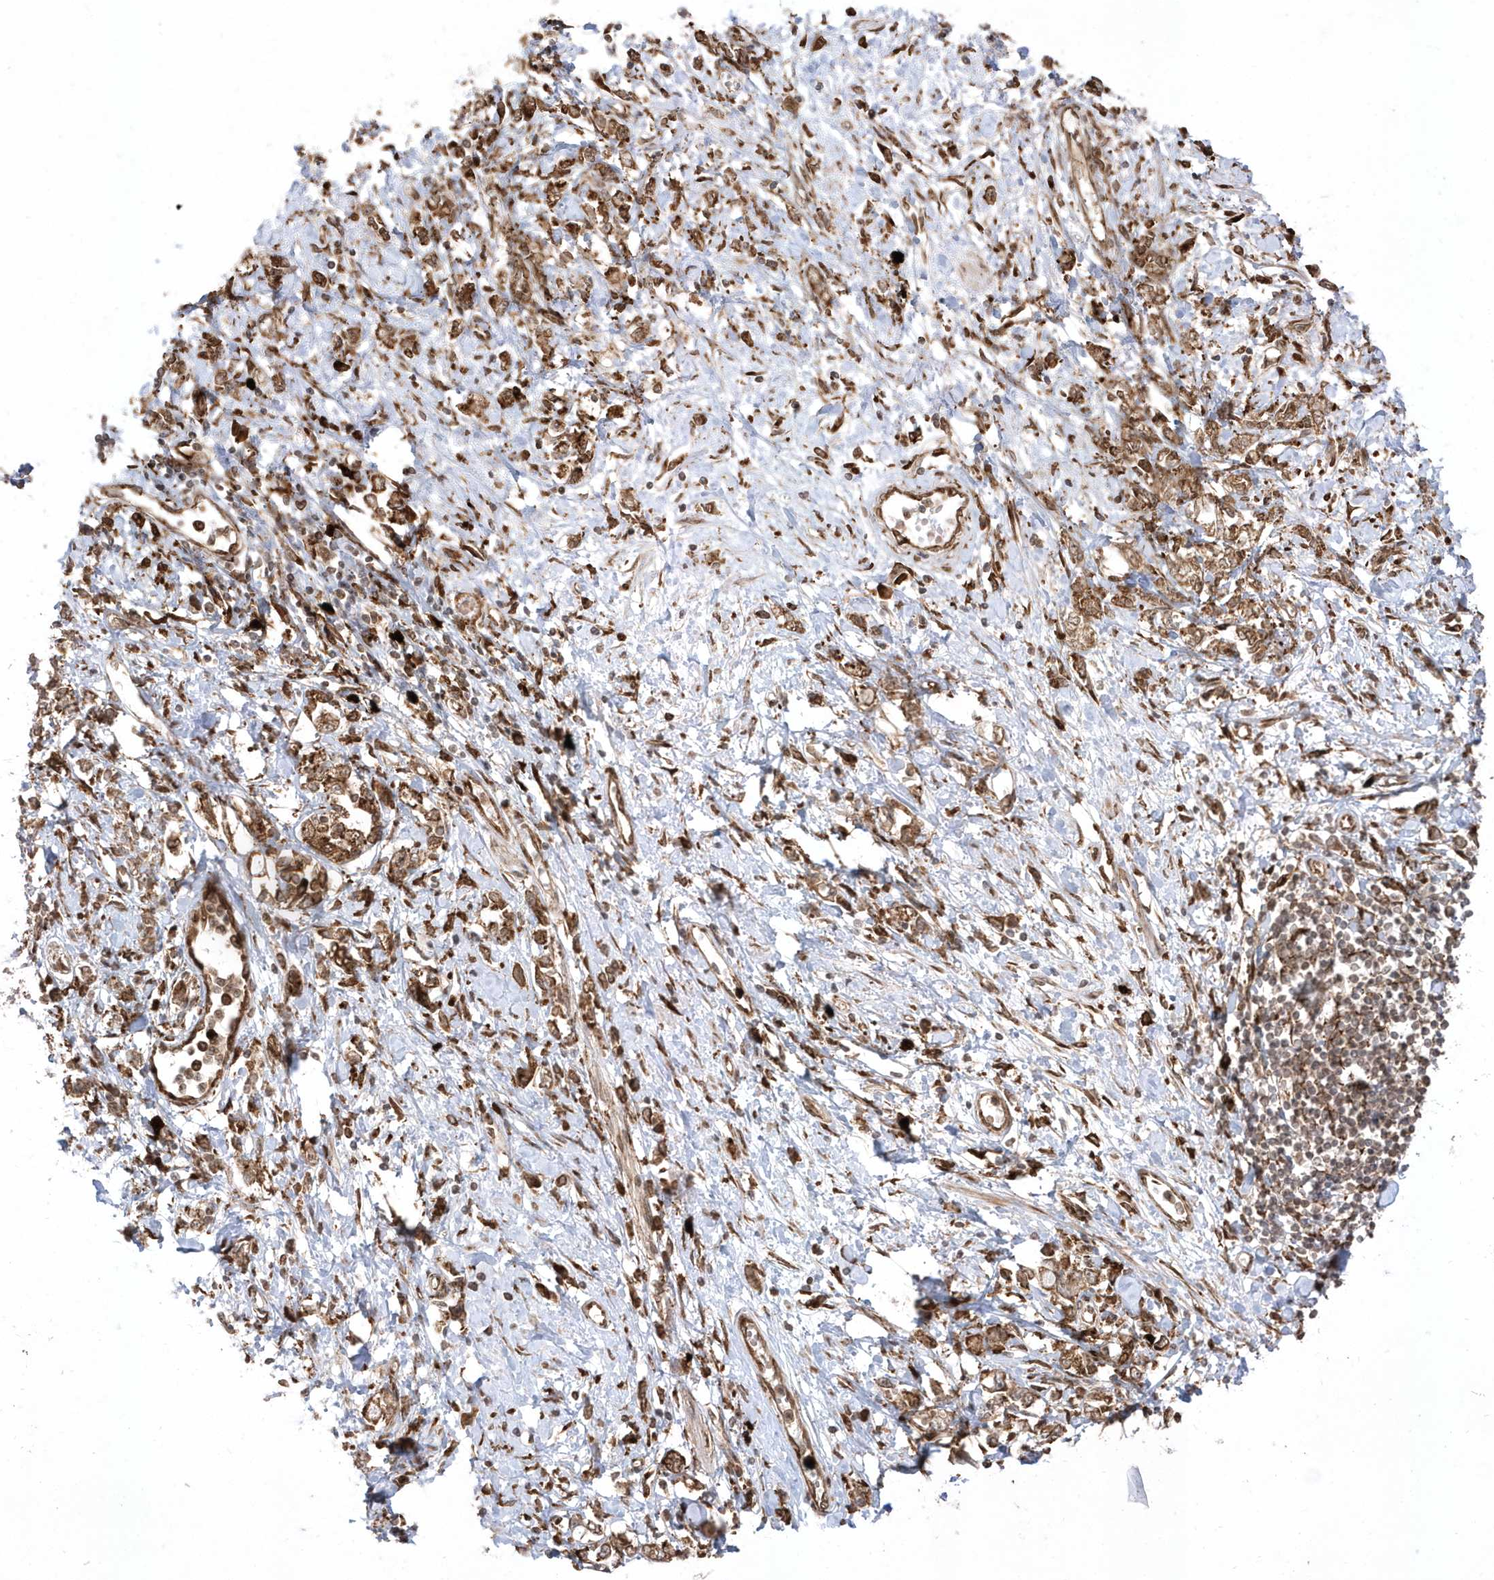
{"staining": {"intensity": "strong", "quantity": ">75%", "location": "cytoplasmic/membranous"}, "tissue": "stomach cancer", "cell_type": "Tumor cells", "image_type": "cancer", "snomed": [{"axis": "morphology", "description": "Adenocarcinoma, NOS"}, {"axis": "topography", "description": "Stomach"}], "caption": "Strong cytoplasmic/membranous protein expression is appreciated in about >75% of tumor cells in stomach adenocarcinoma.", "gene": "EPC2", "patient": {"sex": "female", "age": 76}}